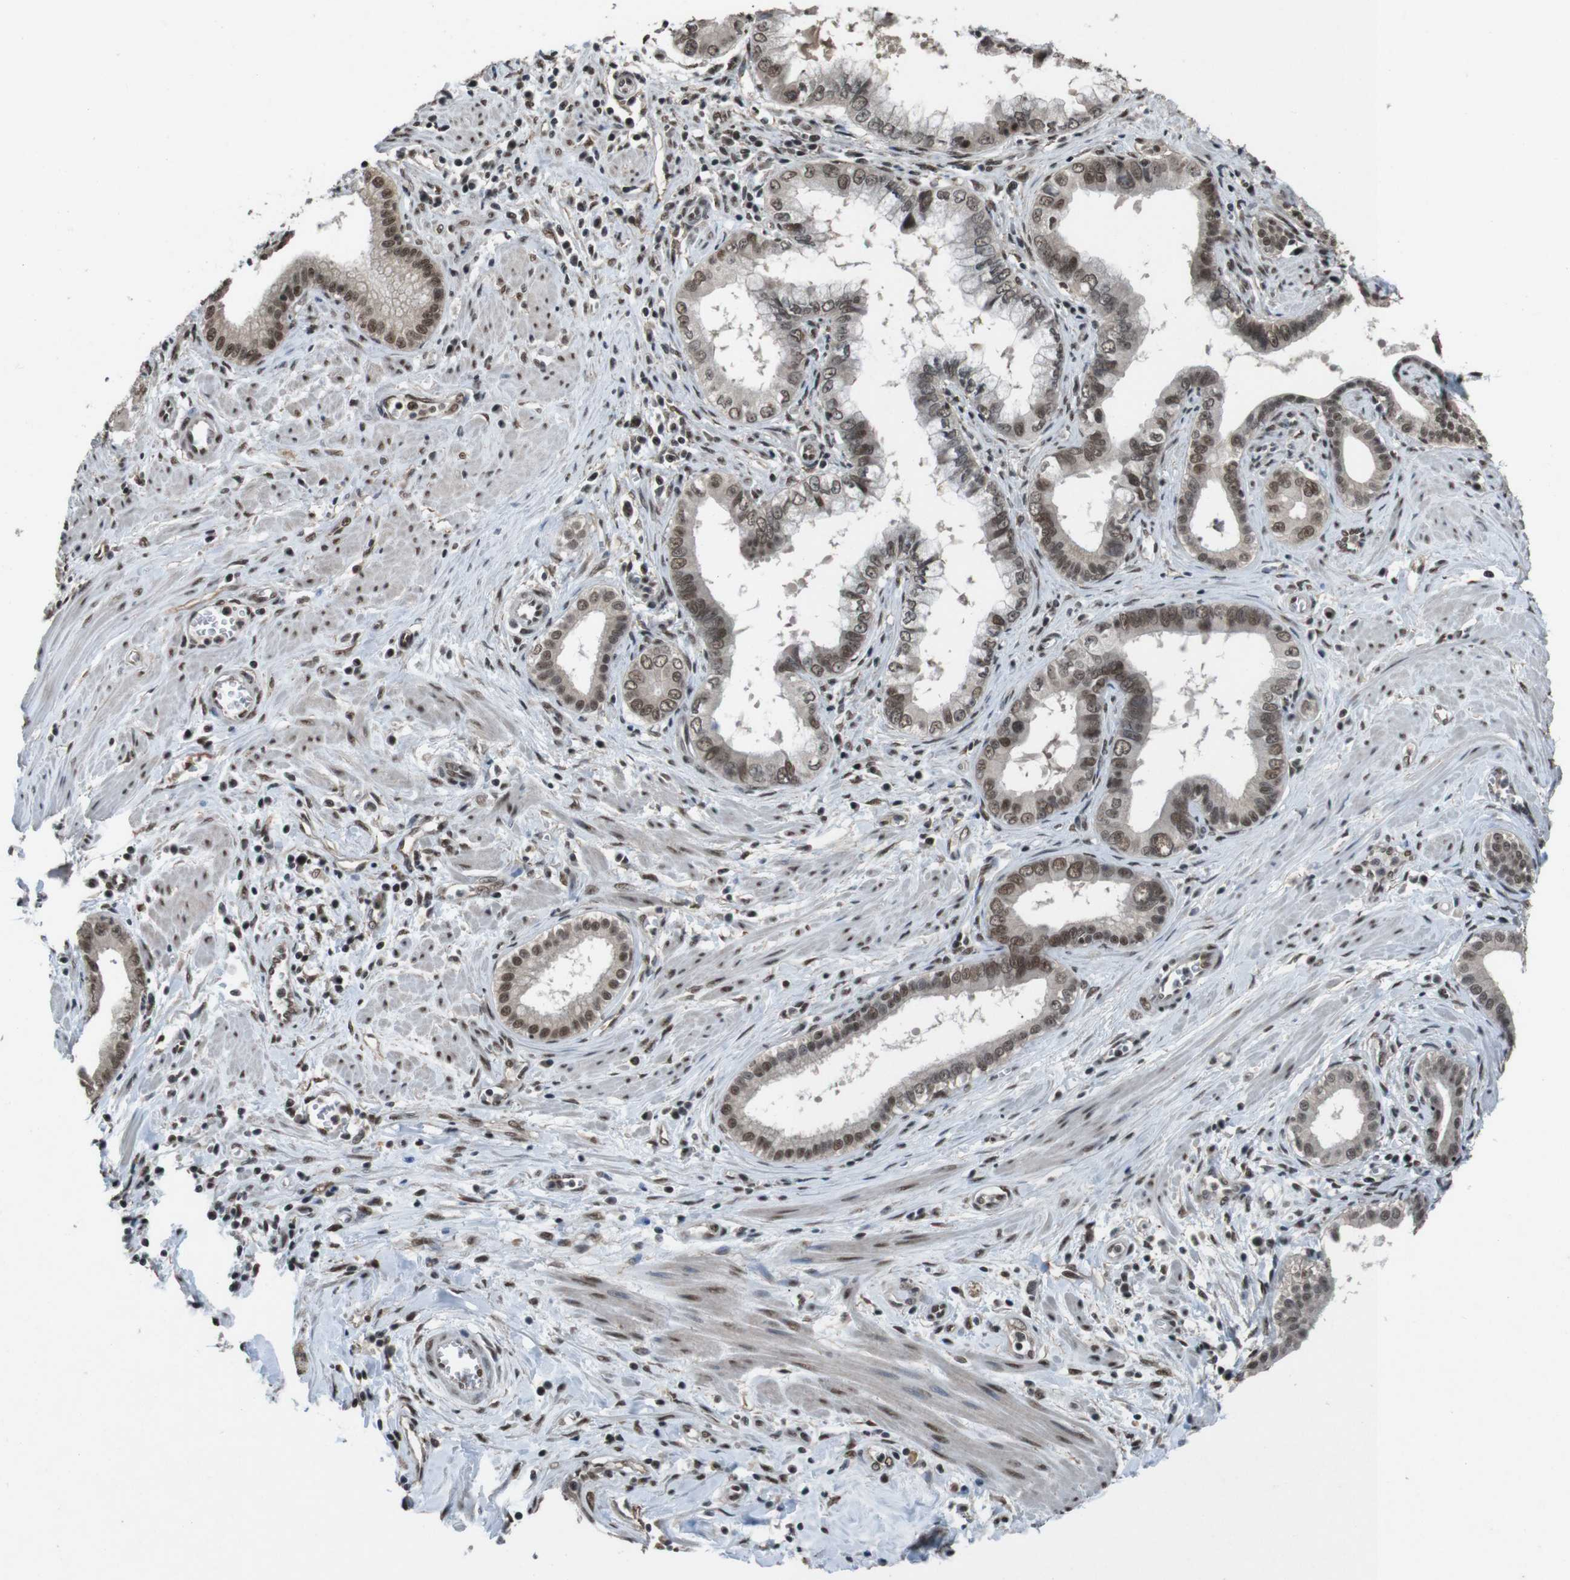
{"staining": {"intensity": "moderate", "quantity": ">75%", "location": "nuclear"}, "tissue": "pancreatic cancer", "cell_type": "Tumor cells", "image_type": "cancer", "snomed": [{"axis": "morphology", "description": "Normal tissue, NOS"}, {"axis": "topography", "description": "Lymph node"}], "caption": "Immunohistochemistry (IHC) staining of pancreatic cancer, which reveals medium levels of moderate nuclear expression in approximately >75% of tumor cells indicating moderate nuclear protein positivity. The staining was performed using DAB (3,3'-diaminobenzidine) (brown) for protein detection and nuclei were counterstained in hematoxylin (blue).", "gene": "NR4A2", "patient": {"sex": "male", "age": 50}}